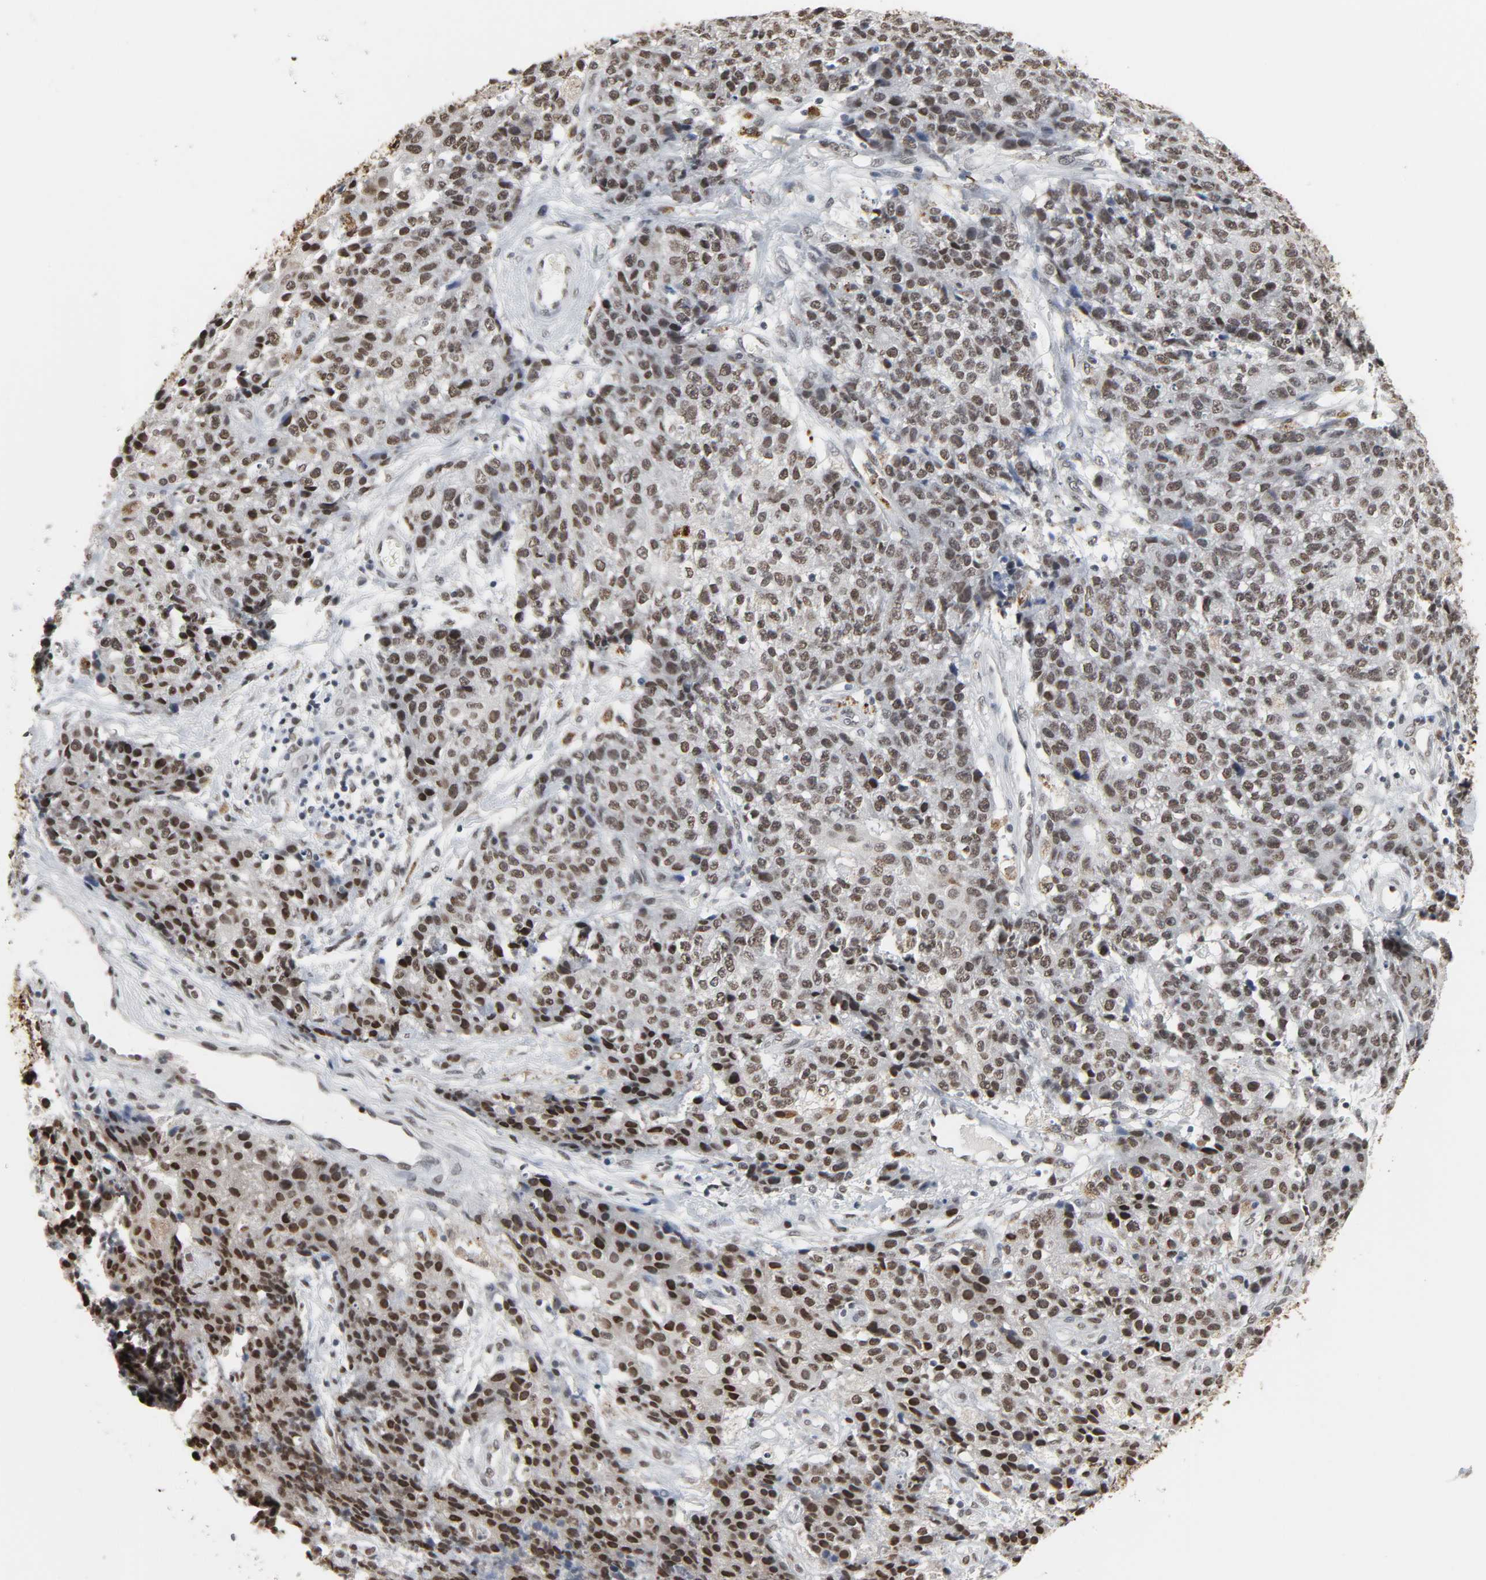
{"staining": {"intensity": "weak", "quantity": ">75%", "location": "nuclear"}, "tissue": "ovarian cancer", "cell_type": "Tumor cells", "image_type": "cancer", "snomed": [{"axis": "morphology", "description": "Carcinoma, endometroid"}, {"axis": "topography", "description": "Ovary"}], "caption": "IHC (DAB (3,3'-diaminobenzidine)) staining of ovarian cancer (endometroid carcinoma) shows weak nuclear protein expression in approximately >75% of tumor cells. (Stains: DAB in brown, nuclei in blue, Microscopy: brightfield microscopy at high magnification).", "gene": "DAZAP1", "patient": {"sex": "female", "age": 42}}